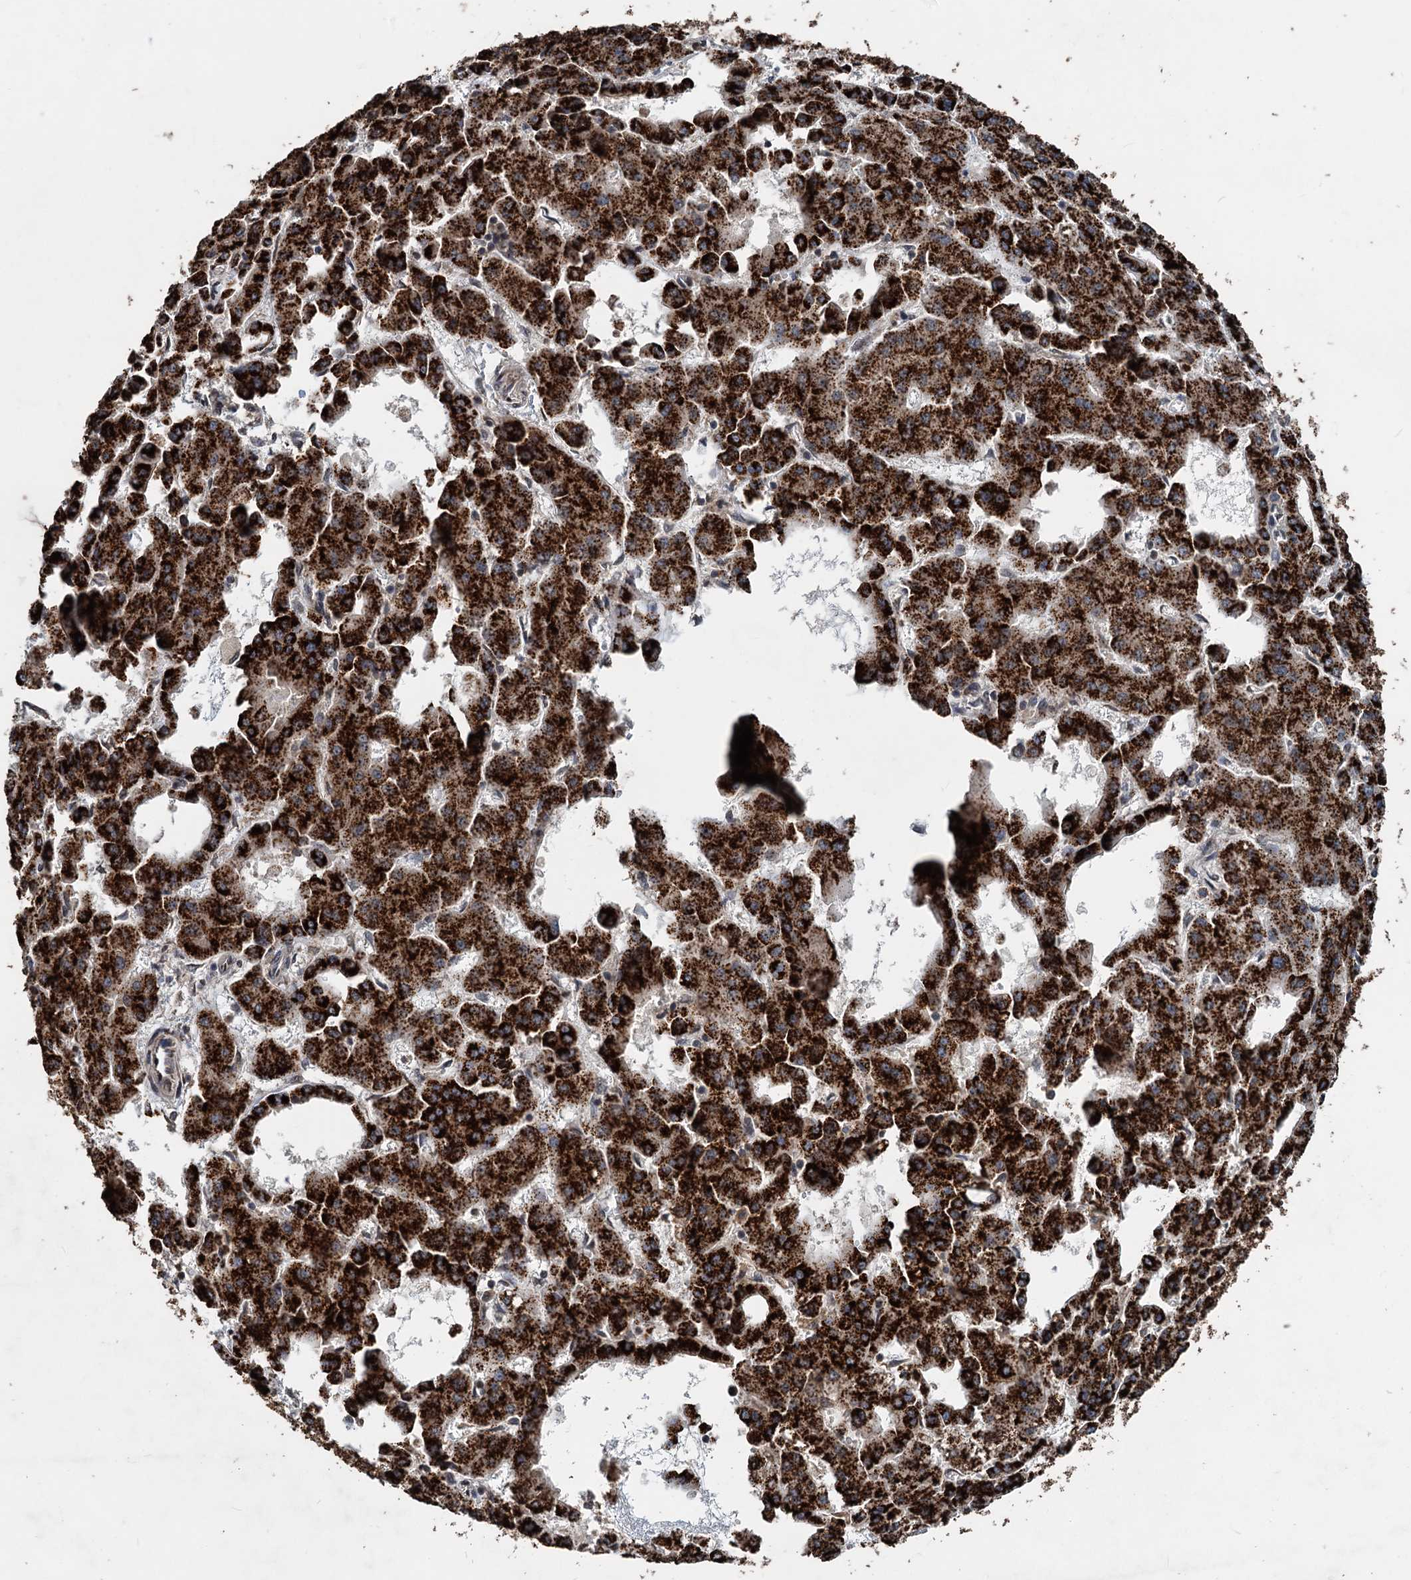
{"staining": {"intensity": "strong", "quantity": ">75%", "location": "cytoplasmic/membranous"}, "tissue": "liver cancer", "cell_type": "Tumor cells", "image_type": "cancer", "snomed": [{"axis": "morphology", "description": "Carcinoma, Hepatocellular, NOS"}, {"axis": "topography", "description": "Liver"}], "caption": "IHC (DAB) staining of liver cancer reveals strong cytoplasmic/membranous protein staining in about >75% of tumor cells.", "gene": "N4BP2L2", "patient": {"sex": "male", "age": 47}}